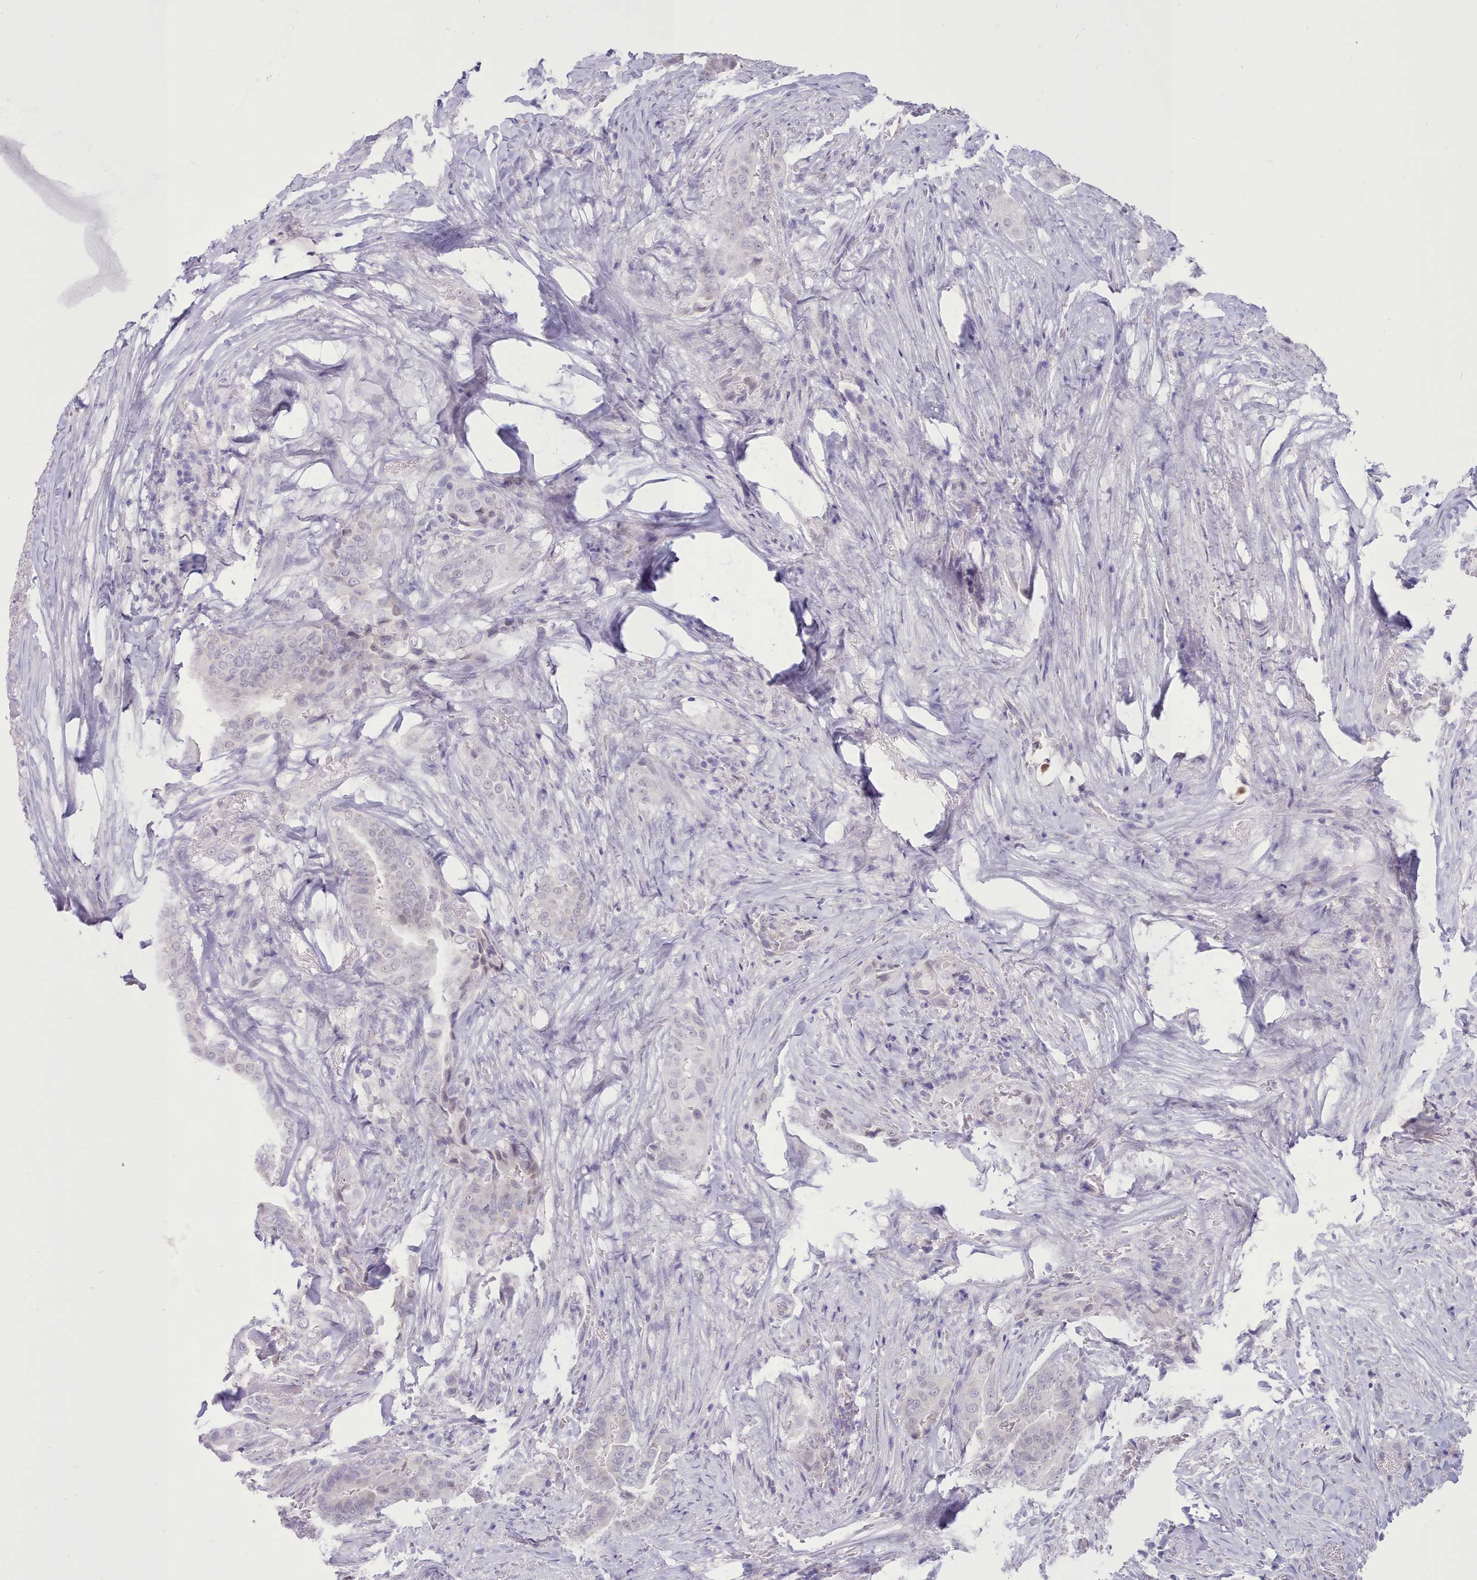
{"staining": {"intensity": "negative", "quantity": "none", "location": "none"}, "tissue": "thyroid cancer", "cell_type": "Tumor cells", "image_type": "cancer", "snomed": [{"axis": "morphology", "description": "Papillary adenocarcinoma, NOS"}, {"axis": "topography", "description": "Thyroid gland"}], "caption": "The image shows no staining of tumor cells in papillary adenocarcinoma (thyroid).", "gene": "TMEM253", "patient": {"sex": "male", "age": 61}}